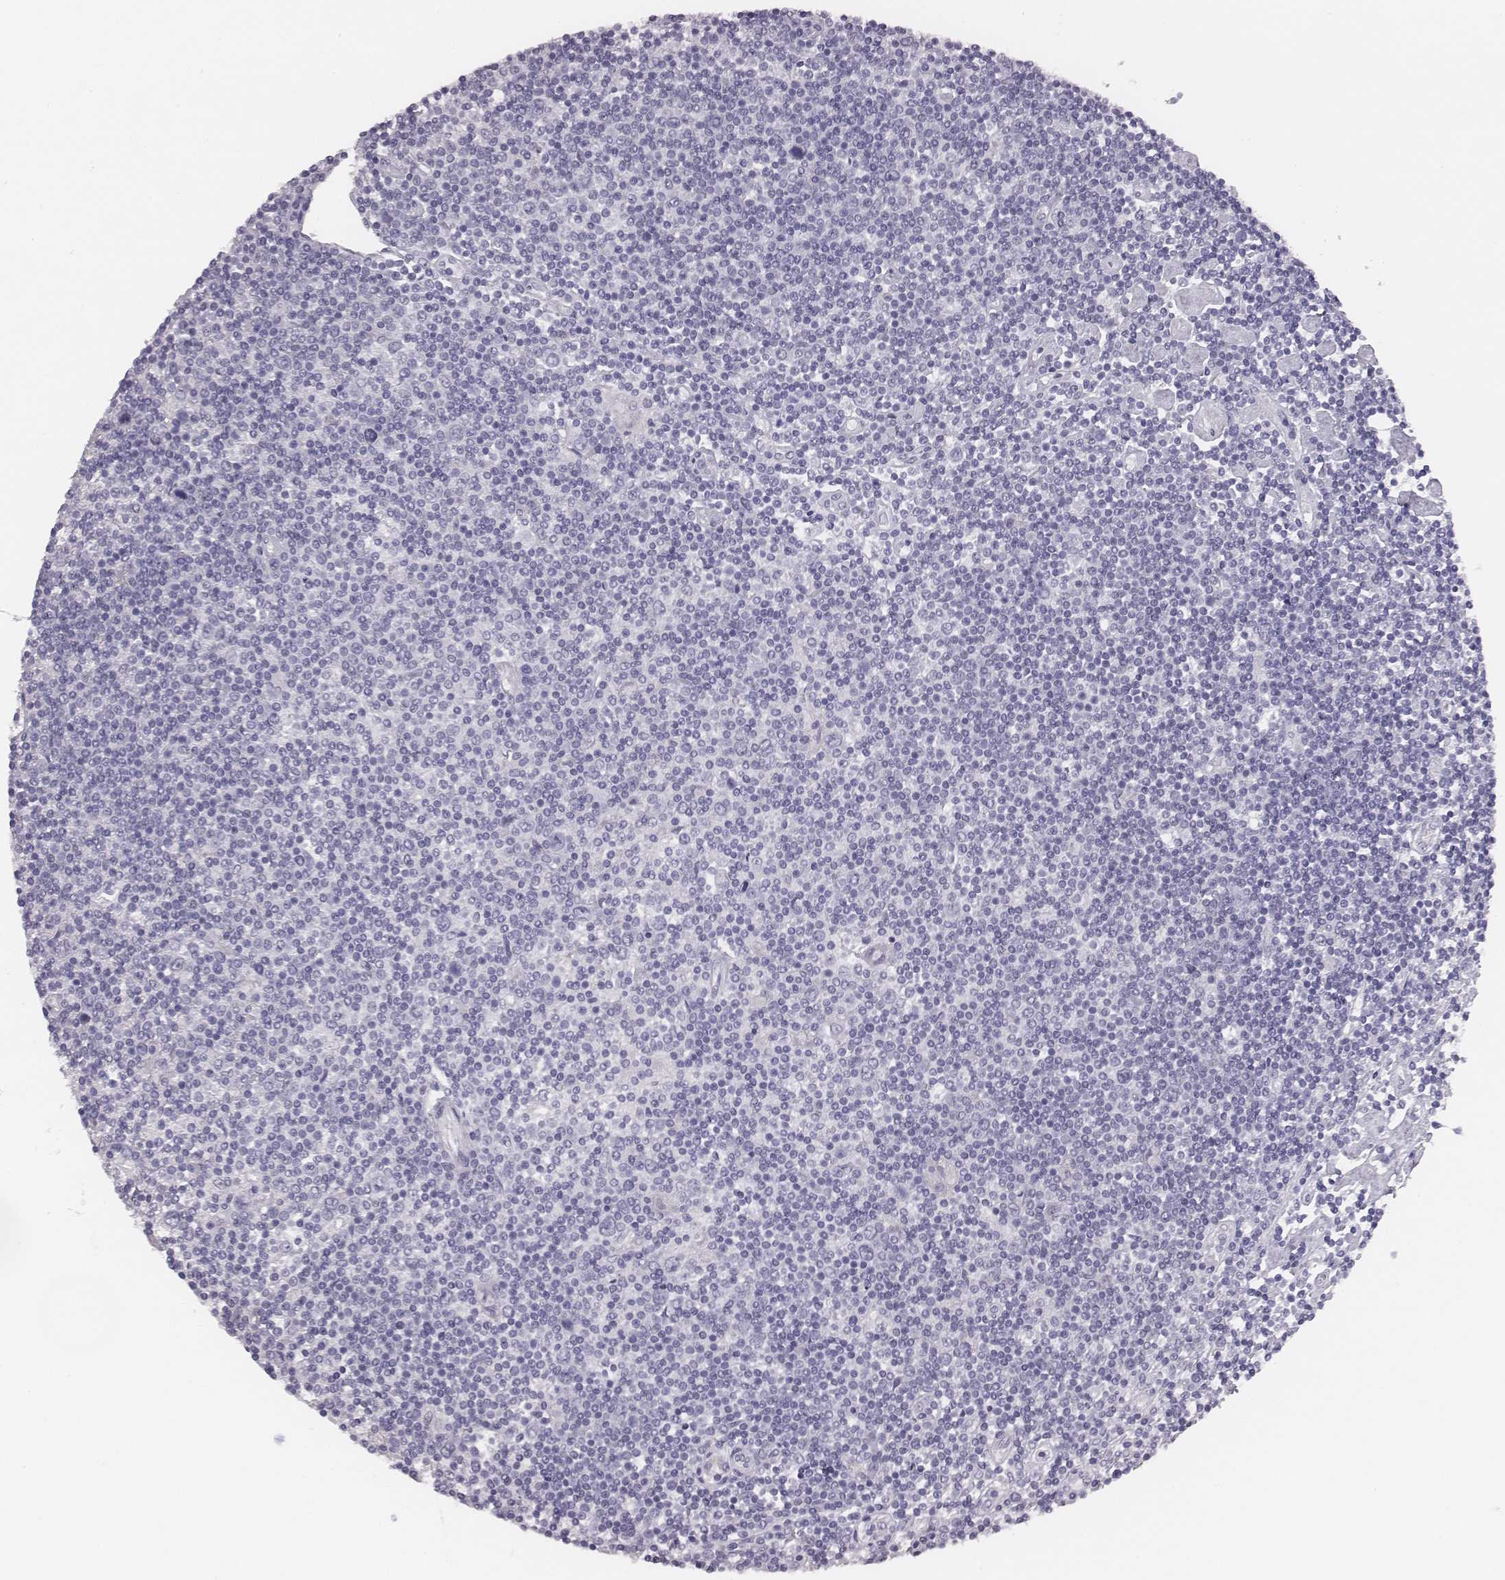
{"staining": {"intensity": "negative", "quantity": "none", "location": "none"}, "tissue": "lymphoma", "cell_type": "Tumor cells", "image_type": "cancer", "snomed": [{"axis": "morphology", "description": "Hodgkin's disease, NOS"}, {"axis": "topography", "description": "Lymph node"}], "caption": "The immunohistochemistry (IHC) image has no significant expression in tumor cells of lymphoma tissue.", "gene": "CSH1", "patient": {"sex": "male", "age": 40}}